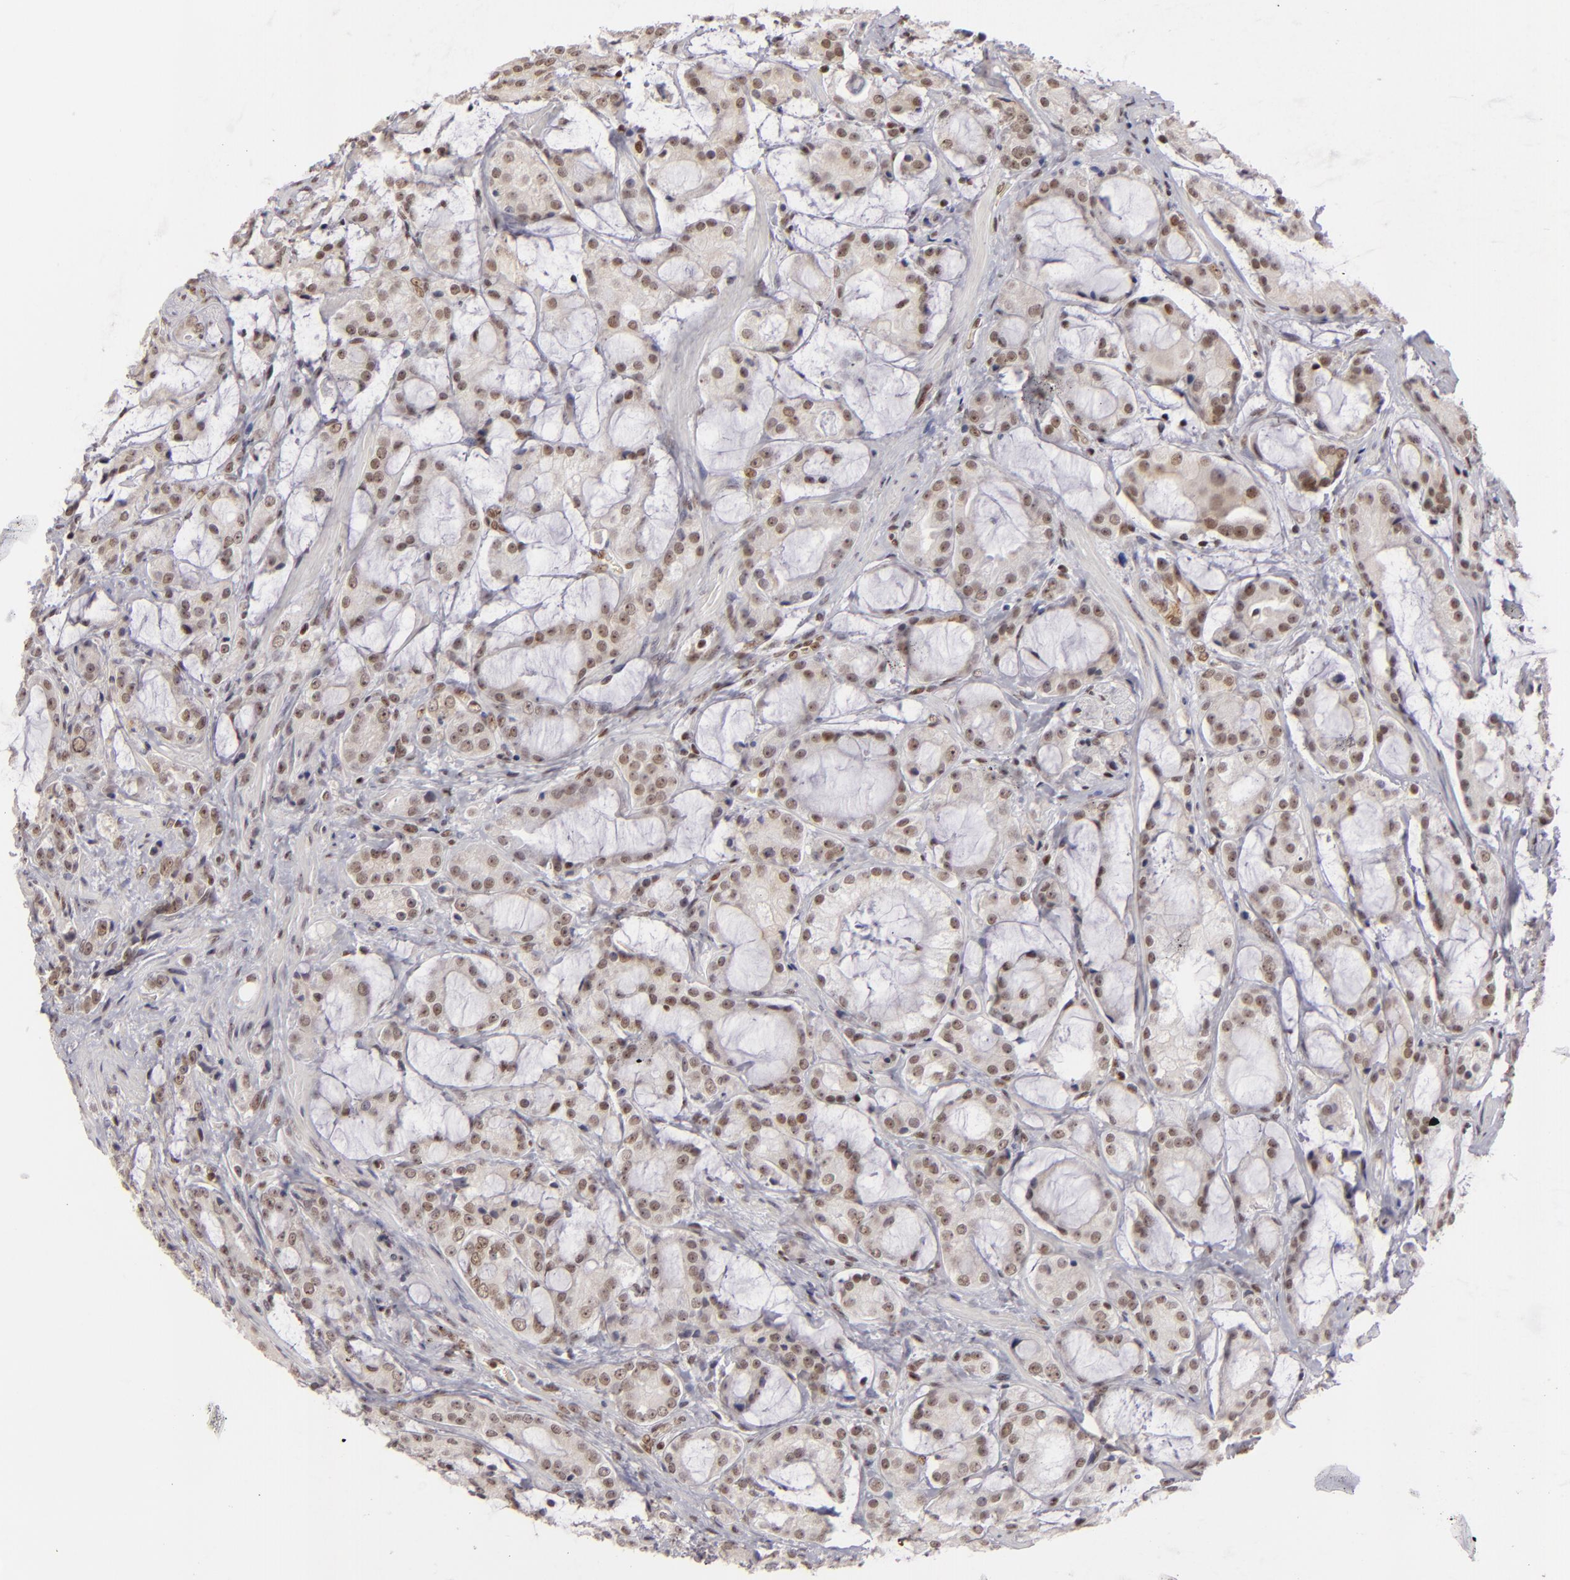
{"staining": {"intensity": "moderate", "quantity": ">75%", "location": "nuclear"}, "tissue": "prostate cancer", "cell_type": "Tumor cells", "image_type": "cancer", "snomed": [{"axis": "morphology", "description": "Adenocarcinoma, Medium grade"}, {"axis": "topography", "description": "Prostate"}], "caption": "This is an image of immunohistochemistry (IHC) staining of prostate cancer (medium-grade adenocarcinoma), which shows moderate staining in the nuclear of tumor cells.", "gene": "DAXX", "patient": {"sex": "male", "age": 70}}